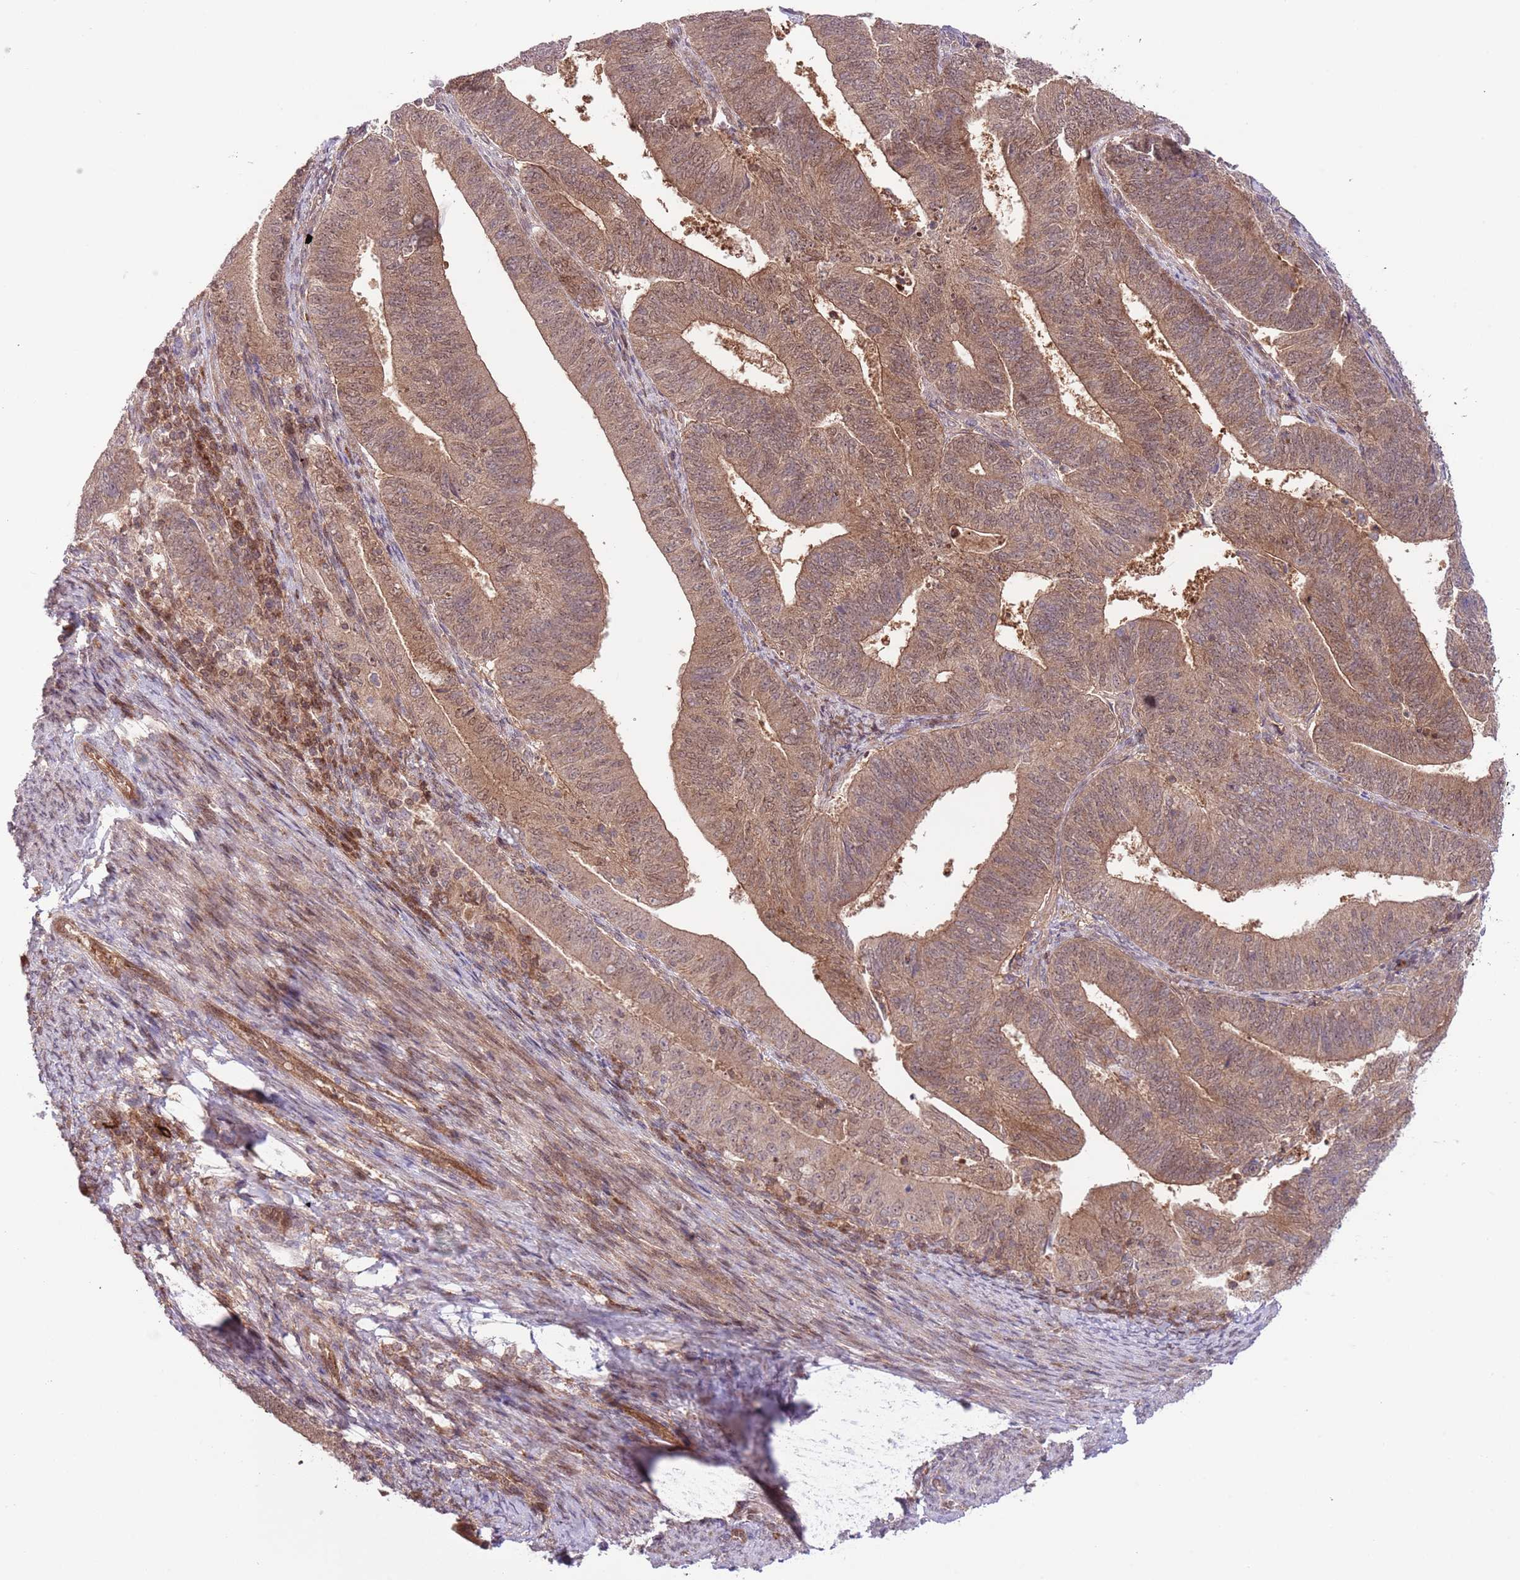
{"staining": {"intensity": "moderate", "quantity": ">75%", "location": "cytoplasmic/membranous,nuclear"}, "tissue": "endometrial cancer", "cell_type": "Tumor cells", "image_type": "cancer", "snomed": [{"axis": "morphology", "description": "Adenocarcinoma, NOS"}, {"axis": "topography", "description": "Endometrium"}], "caption": "A photomicrograph of adenocarcinoma (endometrial) stained for a protein shows moderate cytoplasmic/membranous and nuclear brown staining in tumor cells. The staining is performed using DAB brown chromogen to label protein expression. The nuclei are counter-stained blue using hematoxylin.", "gene": "HDHD2", "patient": {"sex": "female", "age": 70}}